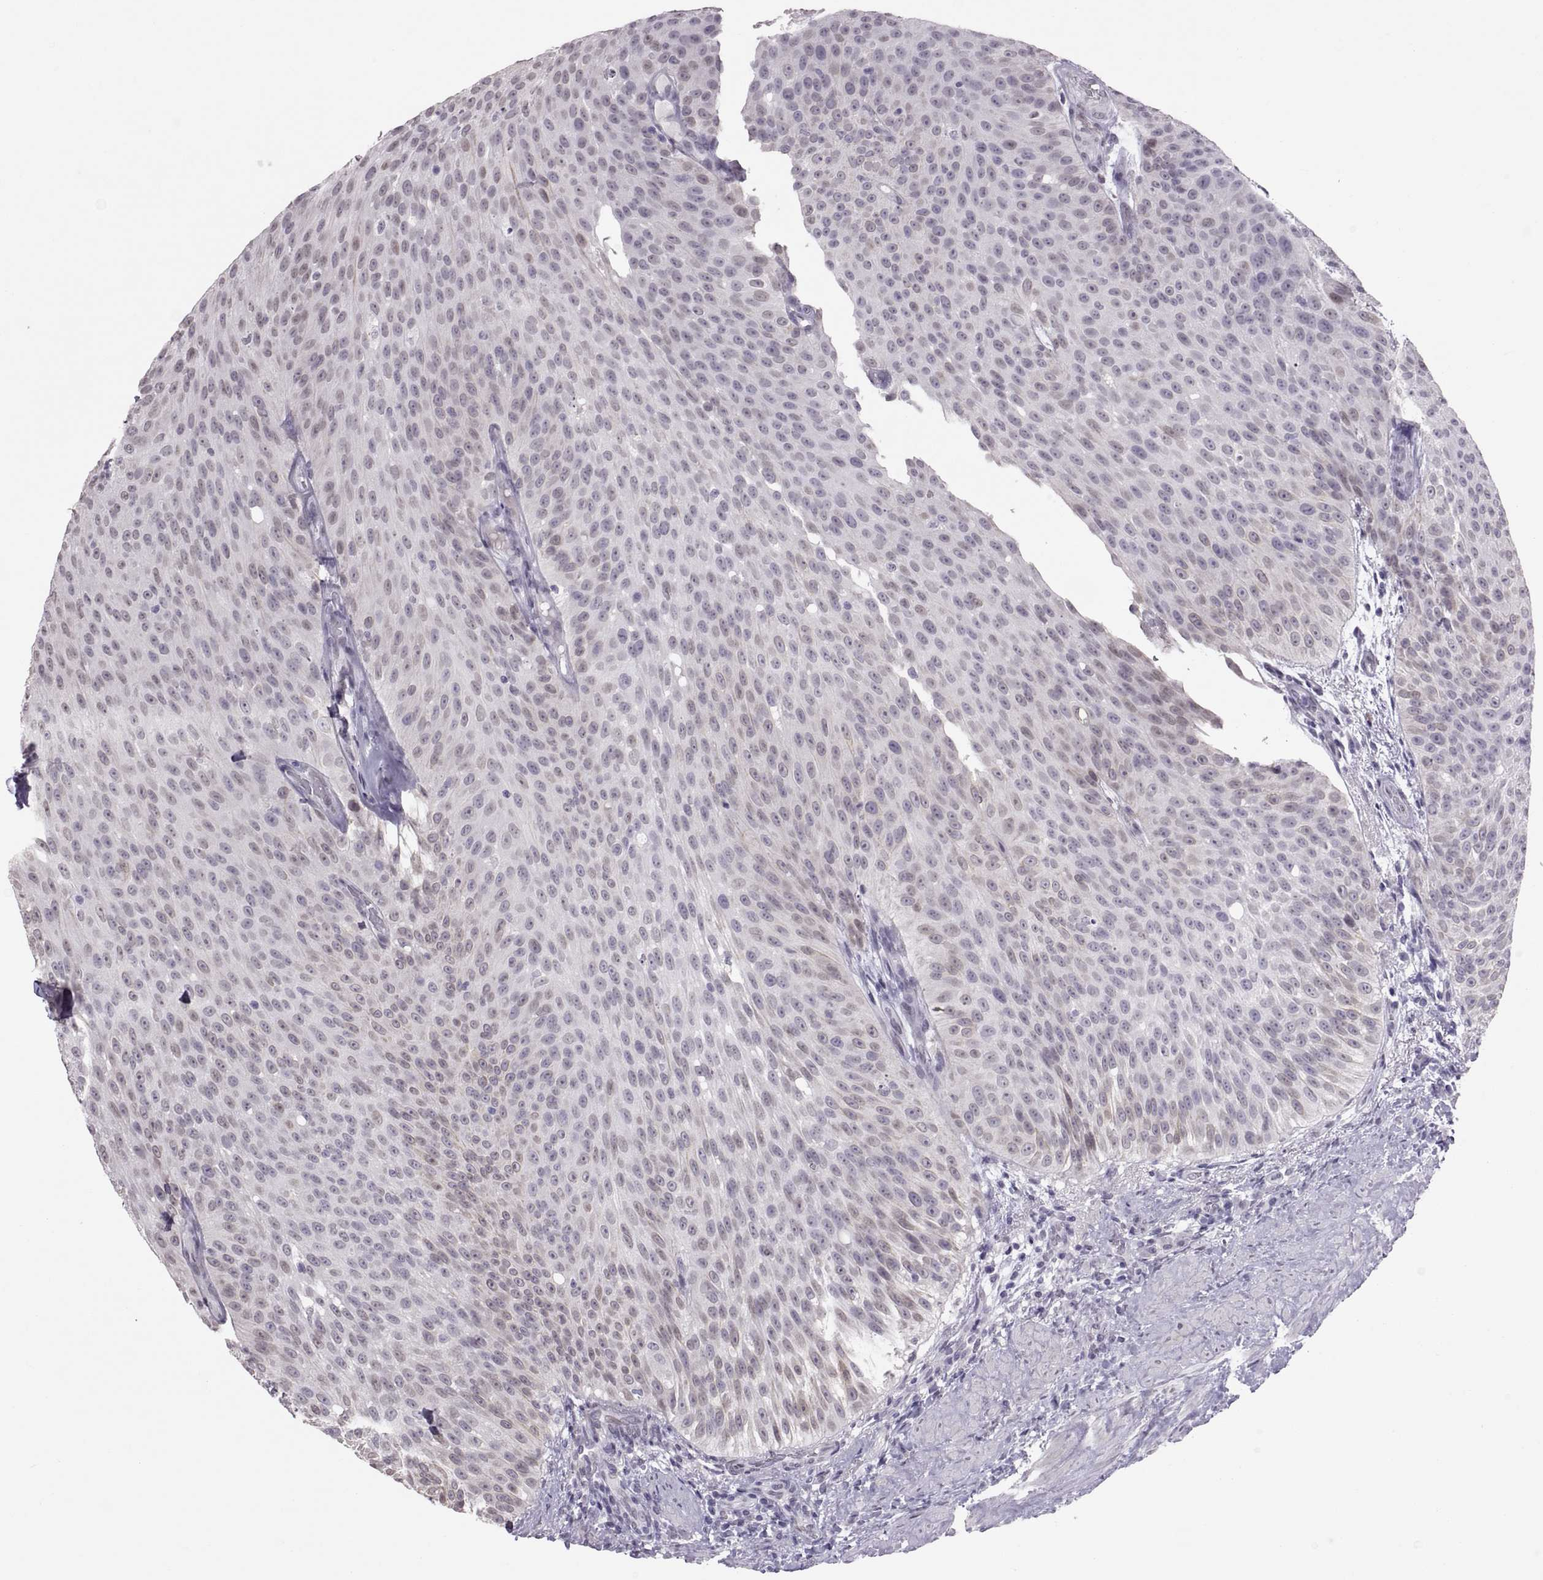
{"staining": {"intensity": "weak", "quantity": "25%-75%", "location": "cytoplasmic/membranous"}, "tissue": "urothelial cancer", "cell_type": "Tumor cells", "image_type": "cancer", "snomed": [{"axis": "morphology", "description": "Urothelial carcinoma, Low grade"}, {"axis": "topography", "description": "Urinary bladder"}], "caption": "Urothelial cancer stained for a protein (brown) exhibits weak cytoplasmic/membranous positive staining in approximately 25%-75% of tumor cells.", "gene": "KRT77", "patient": {"sex": "male", "age": 78}}